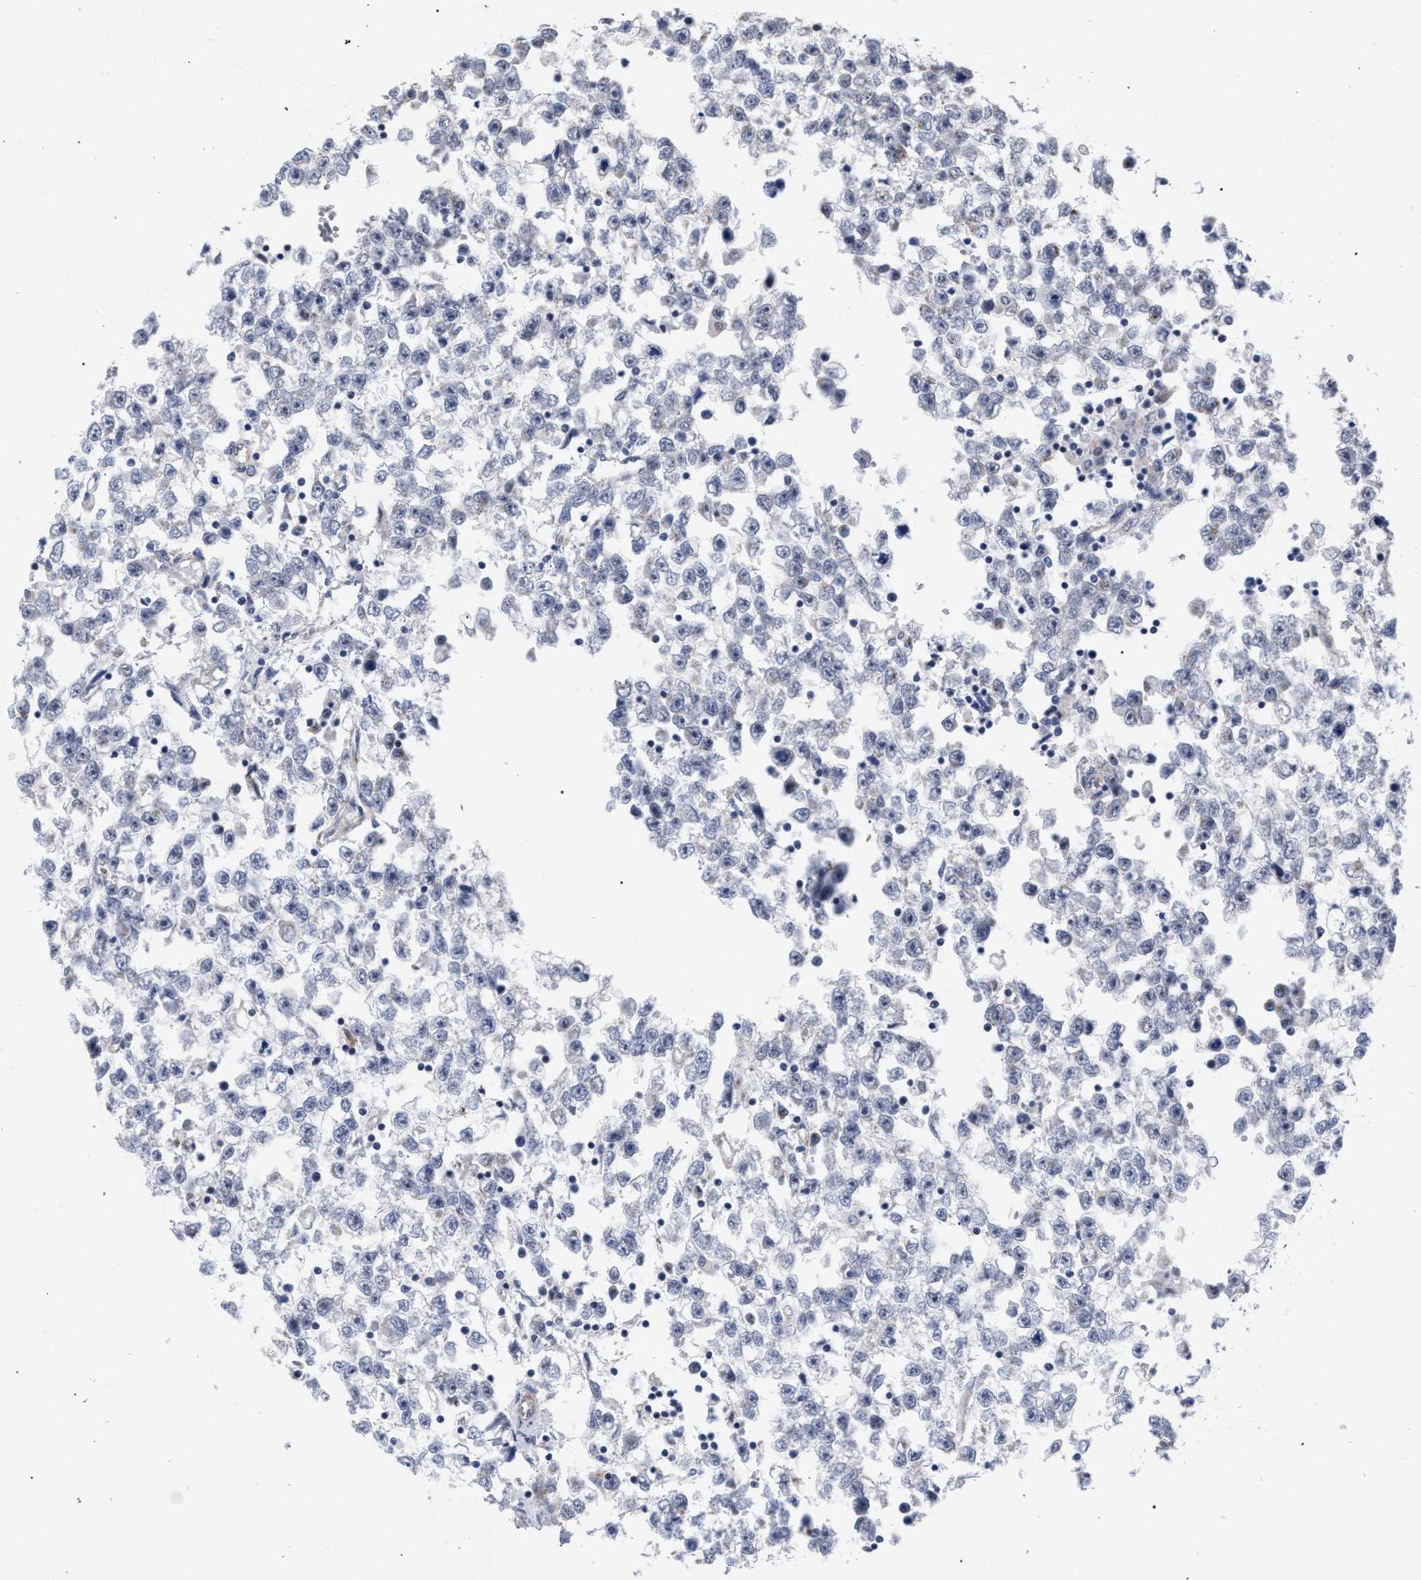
{"staining": {"intensity": "negative", "quantity": "none", "location": "none"}, "tissue": "testis cancer", "cell_type": "Tumor cells", "image_type": "cancer", "snomed": [{"axis": "morphology", "description": "Seminoma, NOS"}, {"axis": "morphology", "description": "Carcinoma, Embryonal, NOS"}, {"axis": "topography", "description": "Testis"}], "caption": "Immunohistochemical staining of human testis cancer (seminoma) displays no significant positivity in tumor cells.", "gene": "GOLGA2", "patient": {"sex": "male", "age": 51}}